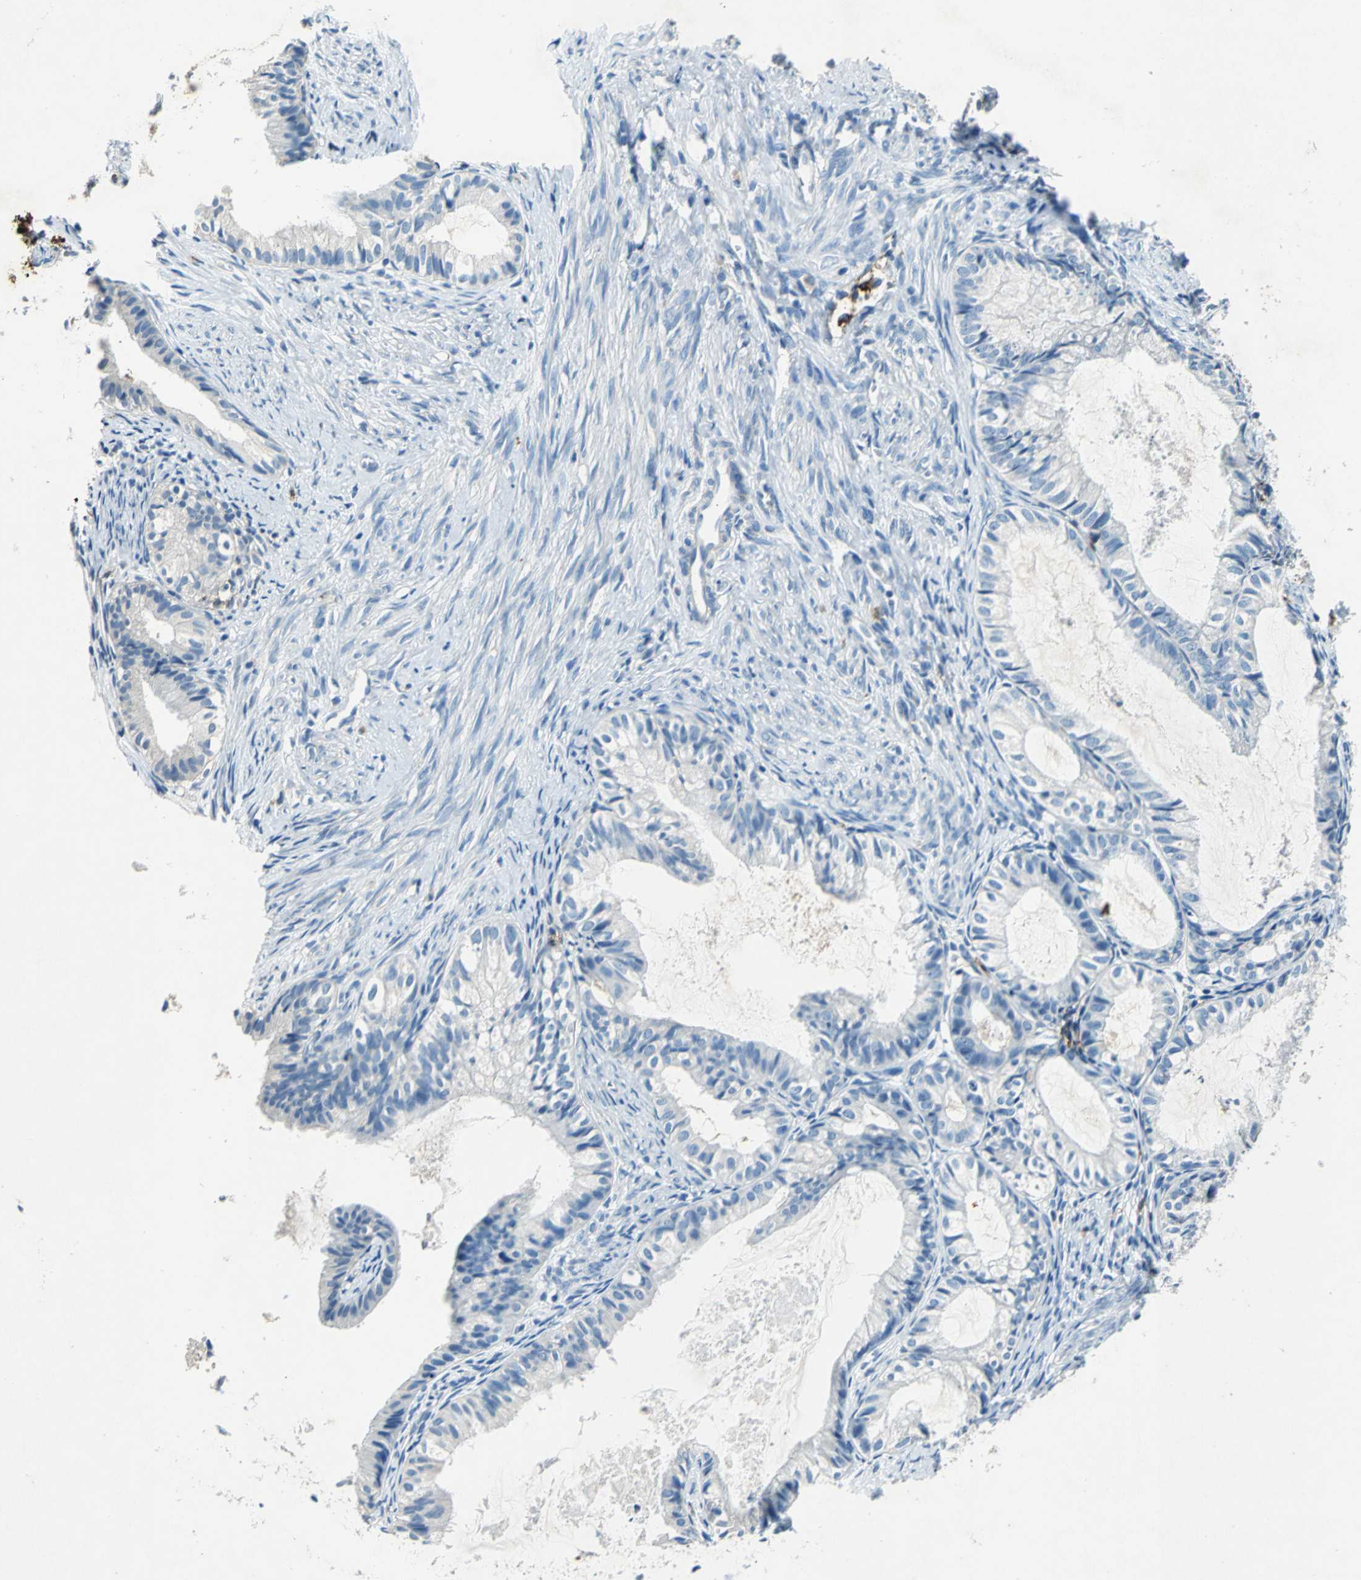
{"staining": {"intensity": "negative", "quantity": "none", "location": "none"}, "tissue": "cervical cancer", "cell_type": "Tumor cells", "image_type": "cancer", "snomed": [{"axis": "morphology", "description": "Normal tissue, NOS"}, {"axis": "morphology", "description": "Adenocarcinoma, NOS"}, {"axis": "topography", "description": "Cervix"}, {"axis": "topography", "description": "Endometrium"}], "caption": "This histopathology image is of cervical cancer stained with IHC to label a protein in brown with the nuclei are counter-stained blue. There is no staining in tumor cells.", "gene": "RPS13", "patient": {"sex": "female", "age": 86}}